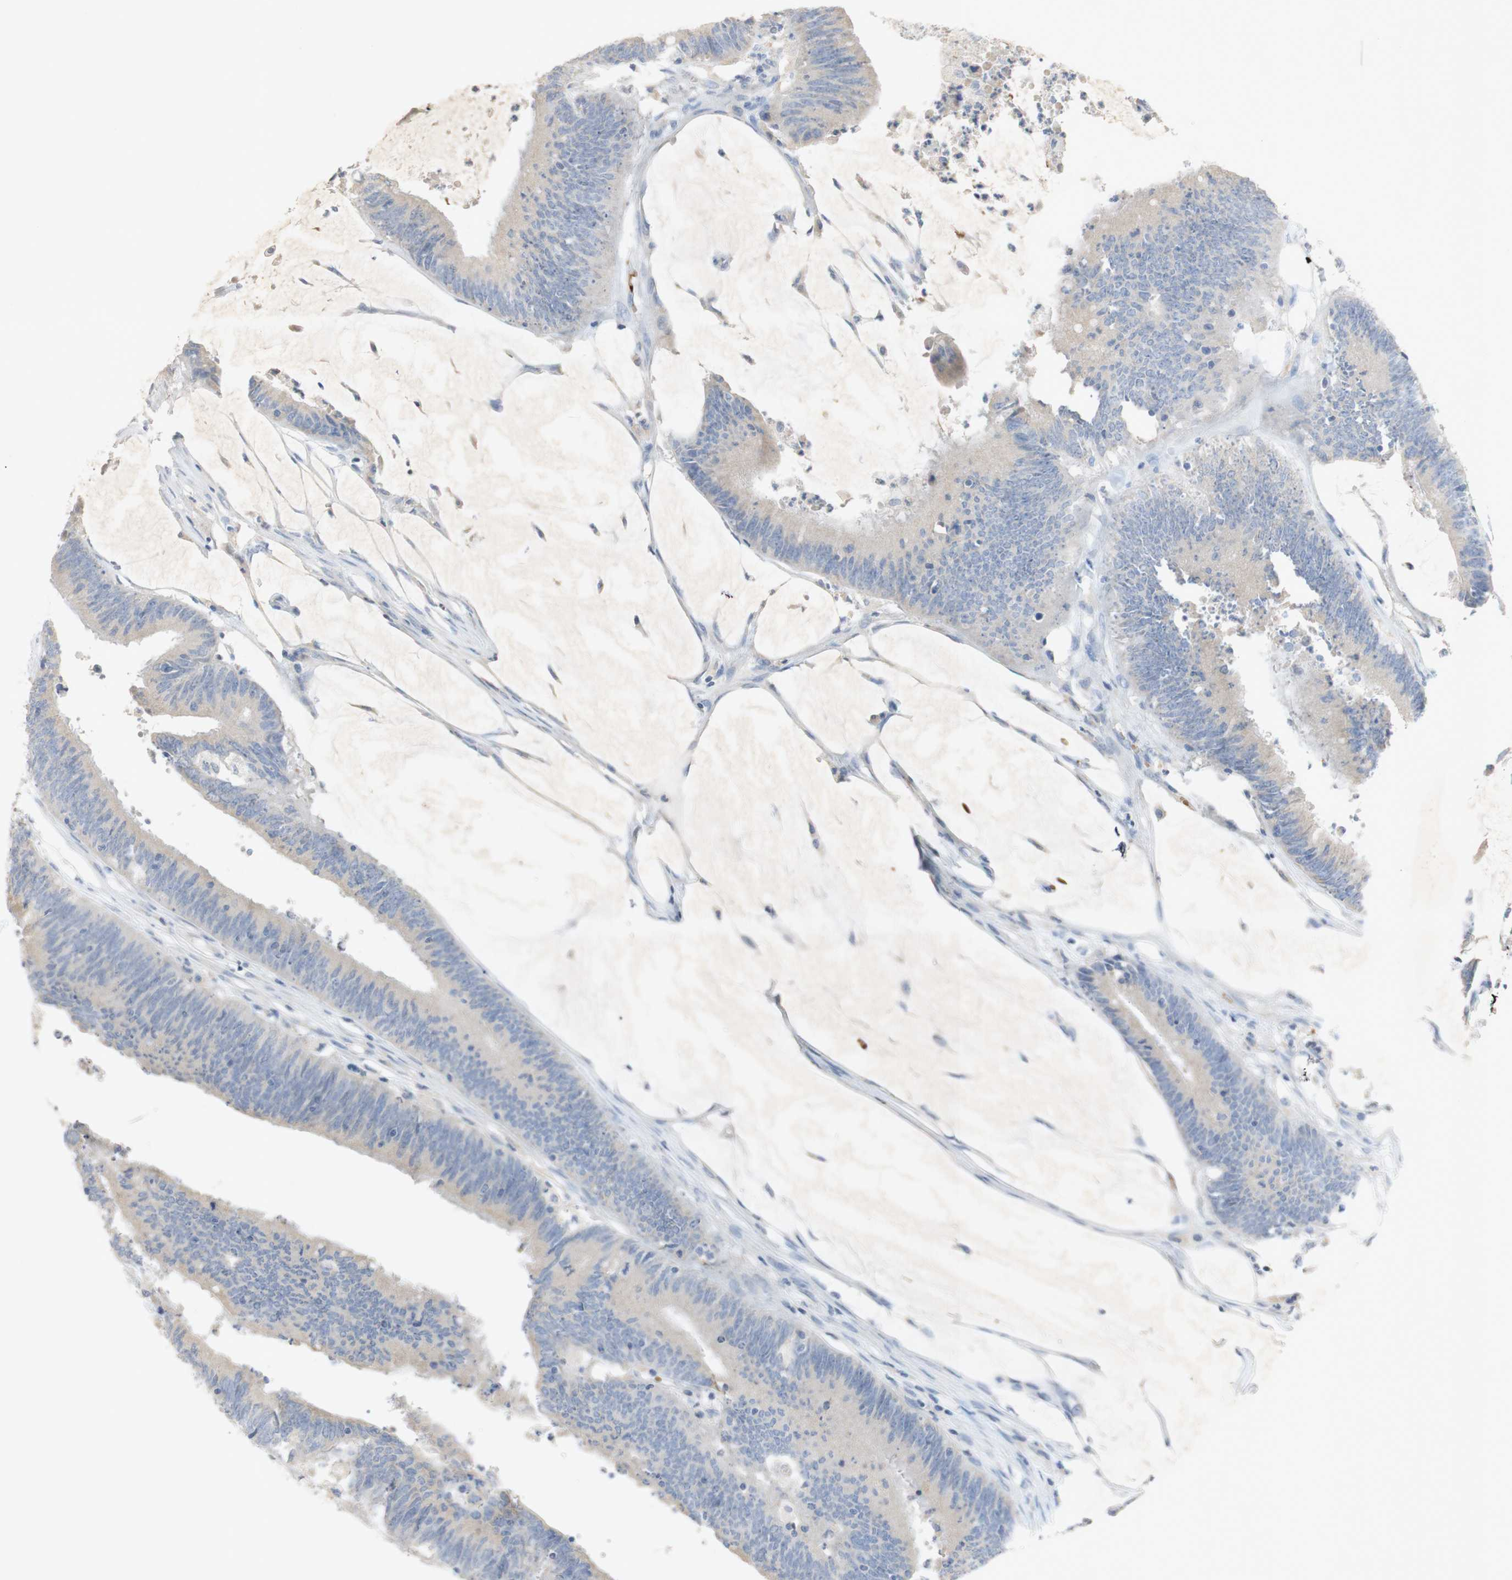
{"staining": {"intensity": "negative", "quantity": "none", "location": "none"}, "tissue": "colorectal cancer", "cell_type": "Tumor cells", "image_type": "cancer", "snomed": [{"axis": "morphology", "description": "Adenocarcinoma, NOS"}, {"axis": "topography", "description": "Rectum"}], "caption": "Tumor cells show no significant positivity in adenocarcinoma (colorectal).", "gene": "EPO", "patient": {"sex": "female", "age": 66}}